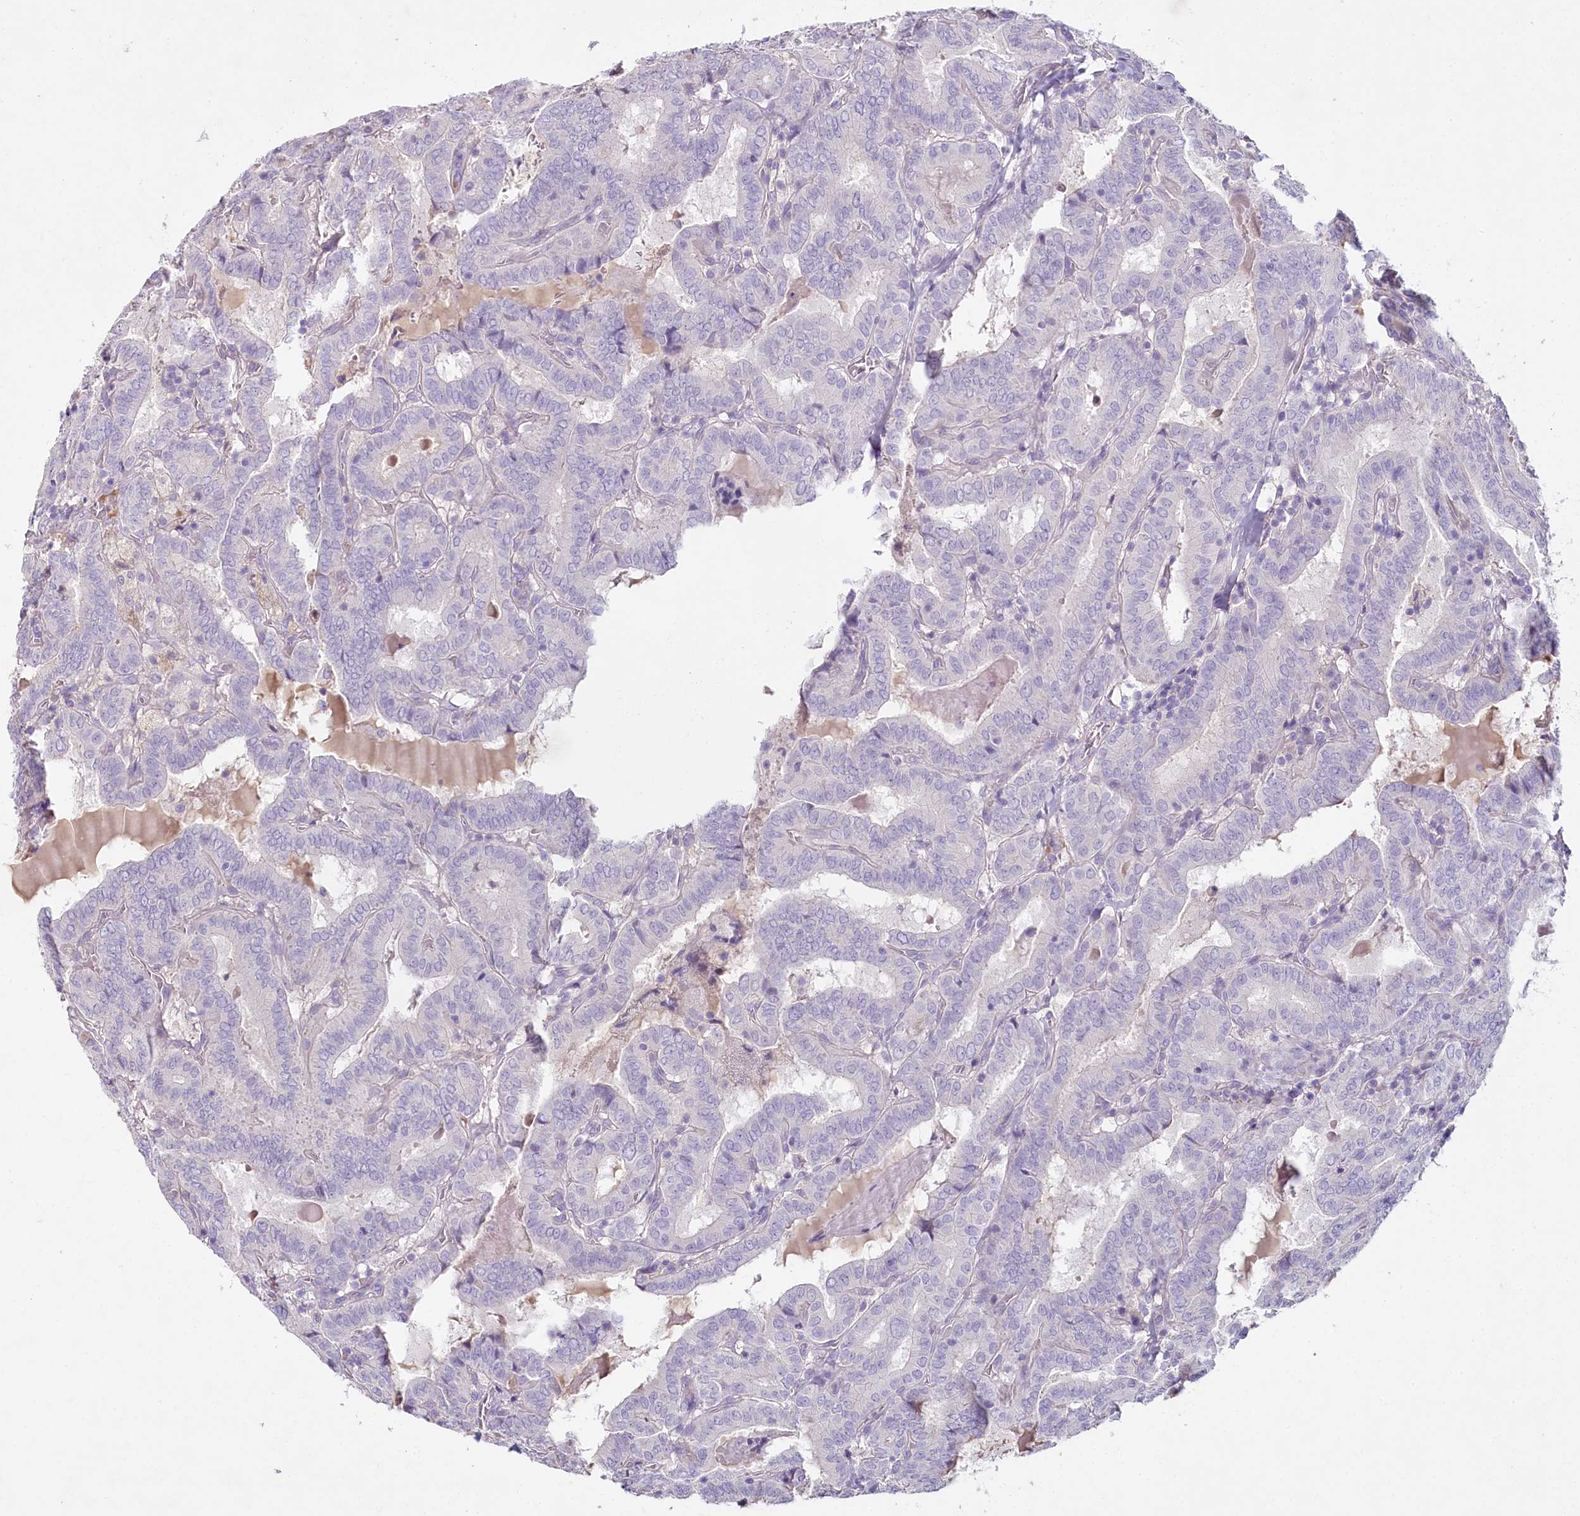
{"staining": {"intensity": "negative", "quantity": "none", "location": "none"}, "tissue": "thyroid cancer", "cell_type": "Tumor cells", "image_type": "cancer", "snomed": [{"axis": "morphology", "description": "Papillary adenocarcinoma, NOS"}, {"axis": "topography", "description": "Thyroid gland"}], "caption": "This histopathology image is of thyroid cancer (papillary adenocarcinoma) stained with immunohistochemistry (IHC) to label a protein in brown with the nuclei are counter-stained blue. There is no expression in tumor cells. The staining was performed using DAB to visualize the protein expression in brown, while the nuclei were stained in blue with hematoxylin (Magnification: 20x).", "gene": "HPD", "patient": {"sex": "female", "age": 72}}